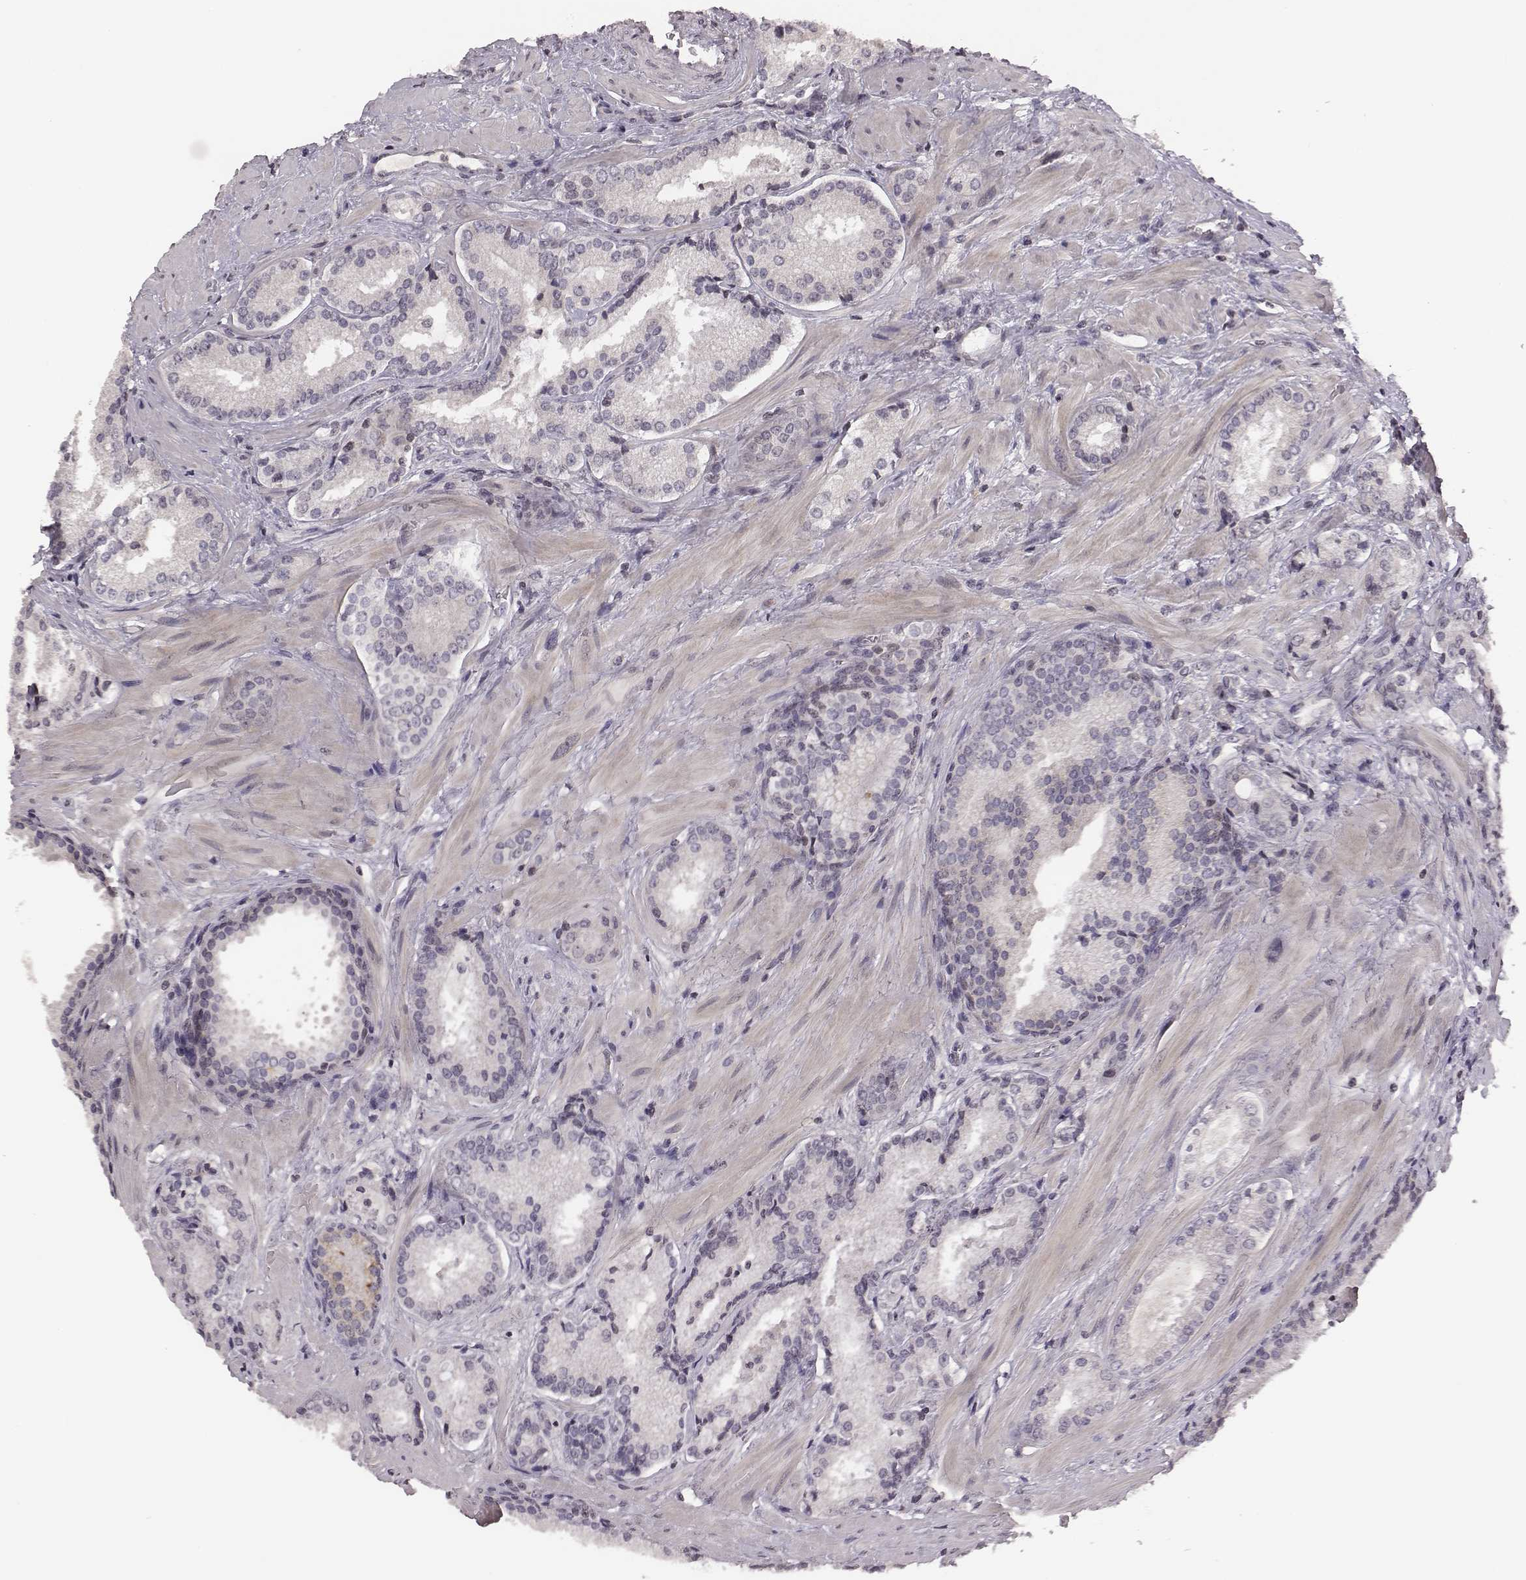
{"staining": {"intensity": "negative", "quantity": "none", "location": "none"}, "tissue": "prostate cancer", "cell_type": "Tumor cells", "image_type": "cancer", "snomed": [{"axis": "morphology", "description": "Adenocarcinoma, Low grade"}, {"axis": "topography", "description": "Prostate"}], "caption": "Tumor cells show no significant protein staining in low-grade adenocarcinoma (prostate).", "gene": "GRM4", "patient": {"sex": "male", "age": 56}}